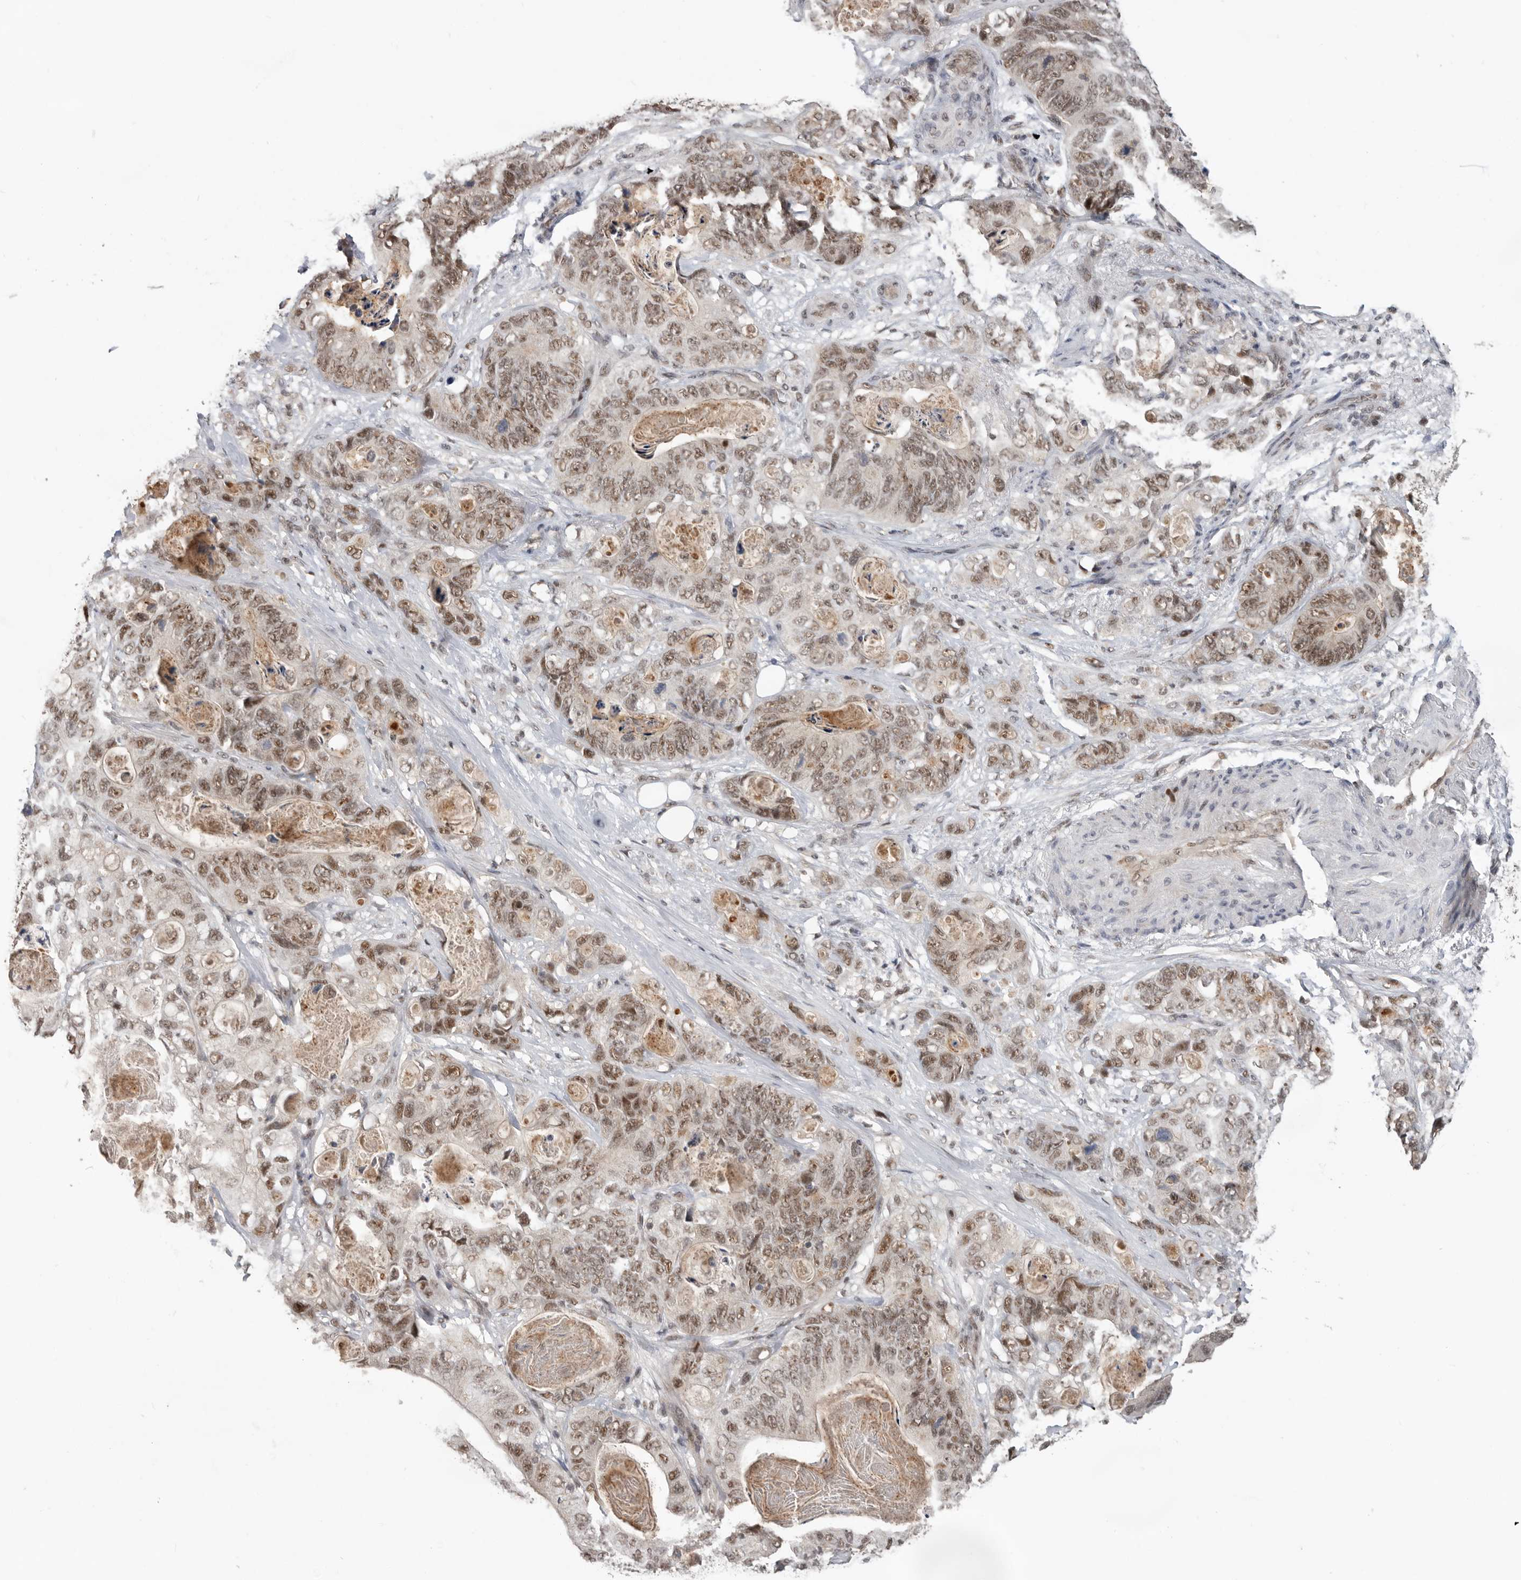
{"staining": {"intensity": "moderate", "quantity": ">75%", "location": "nuclear"}, "tissue": "stomach cancer", "cell_type": "Tumor cells", "image_type": "cancer", "snomed": [{"axis": "morphology", "description": "Normal tissue, NOS"}, {"axis": "morphology", "description": "Adenocarcinoma, NOS"}, {"axis": "topography", "description": "Stomach"}], "caption": "IHC (DAB (3,3'-diaminobenzidine)) staining of stomach adenocarcinoma demonstrates moderate nuclear protein staining in about >75% of tumor cells.", "gene": "BRCA2", "patient": {"sex": "female", "age": 89}}